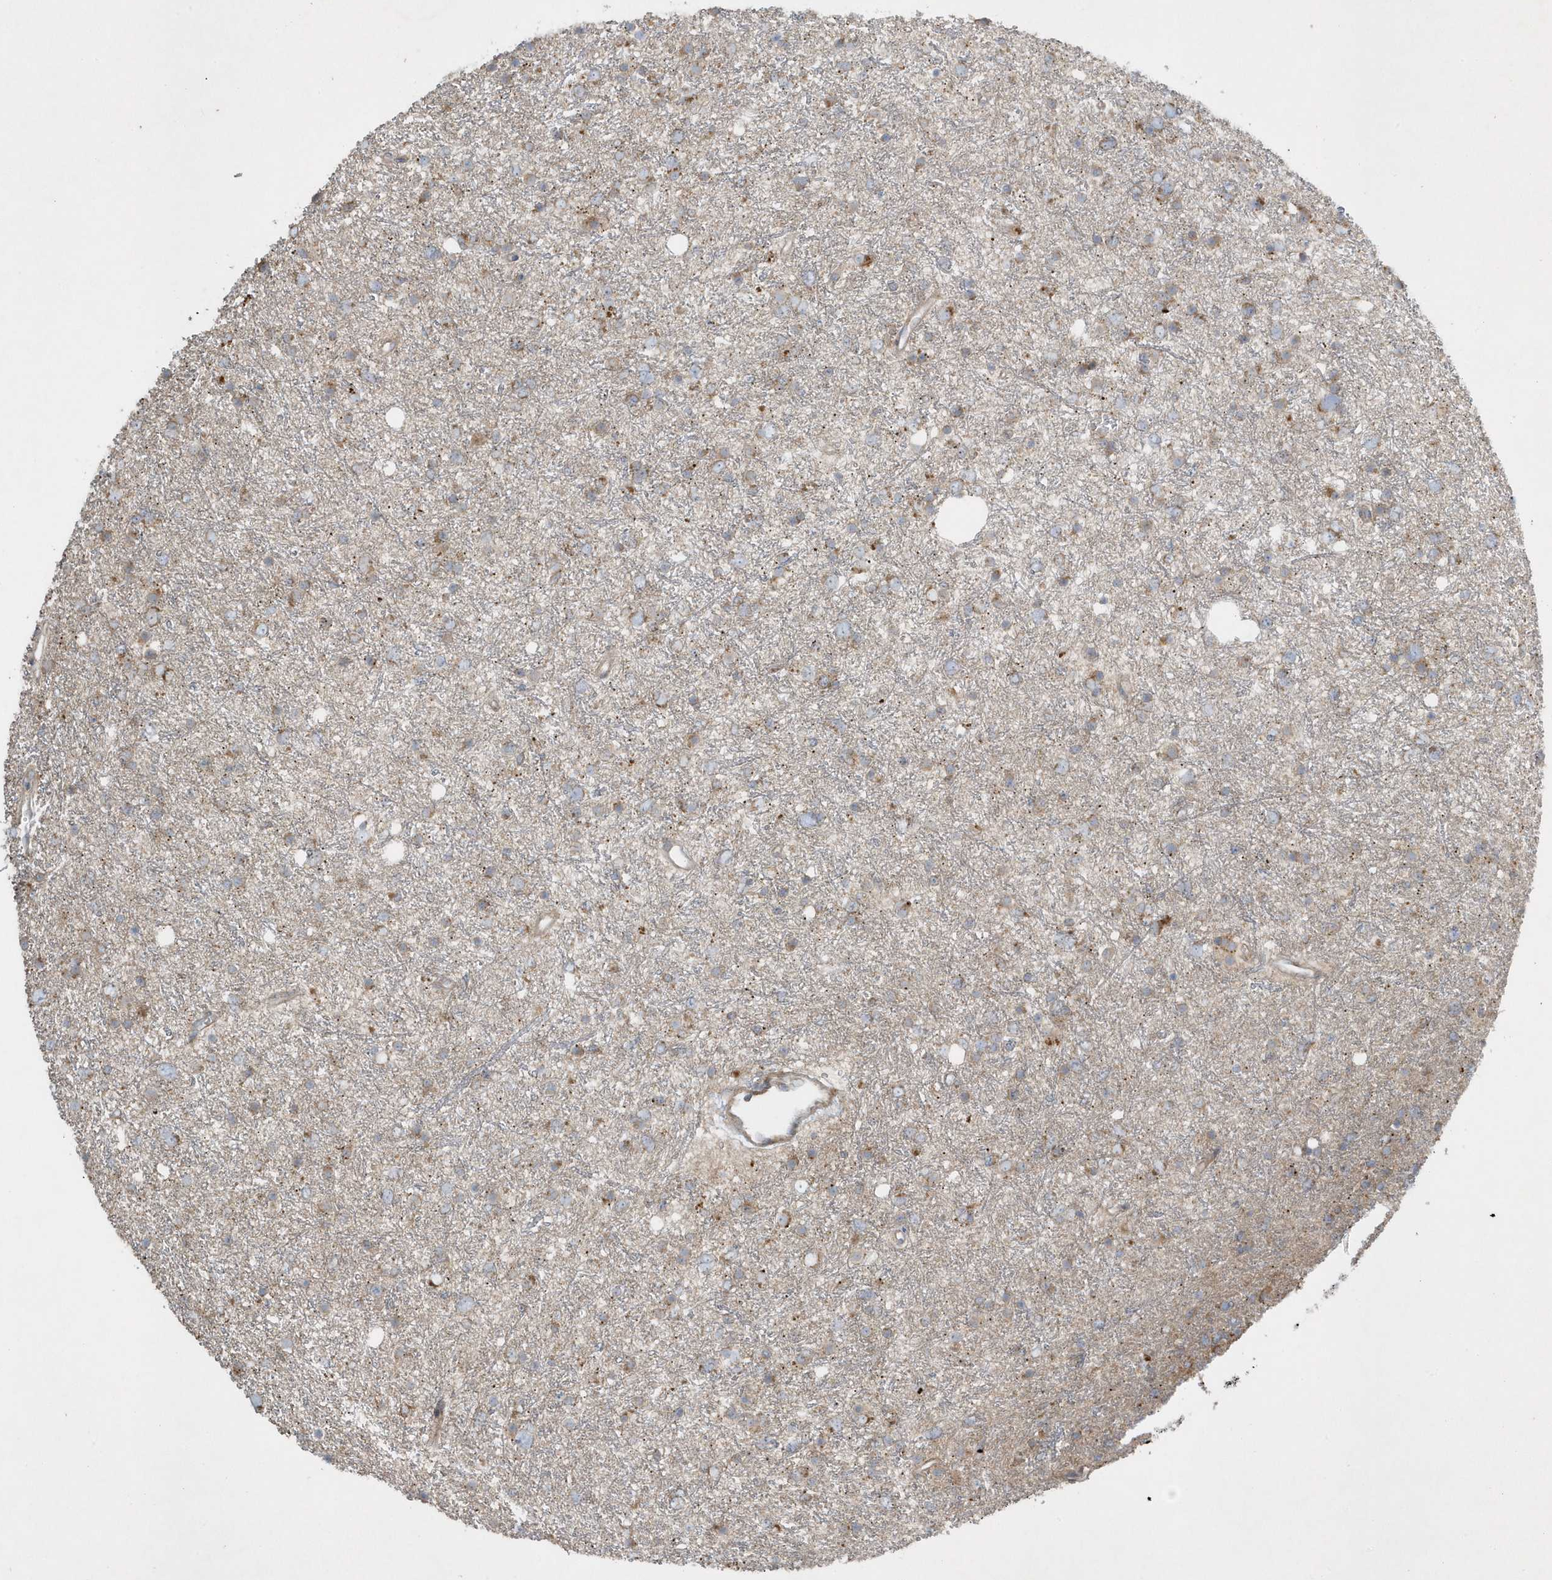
{"staining": {"intensity": "moderate", "quantity": "<25%", "location": "cytoplasmic/membranous"}, "tissue": "glioma", "cell_type": "Tumor cells", "image_type": "cancer", "snomed": [{"axis": "morphology", "description": "Glioma, malignant, Low grade"}, {"axis": "topography", "description": "Cerebral cortex"}], "caption": "There is low levels of moderate cytoplasmic/membranous expression in tumor cells of glioma, as demonstrated by immunohistochemical staining (brown color).", "gene": "SLC38A2", "patient": {"sex": "female", "age": 39}}